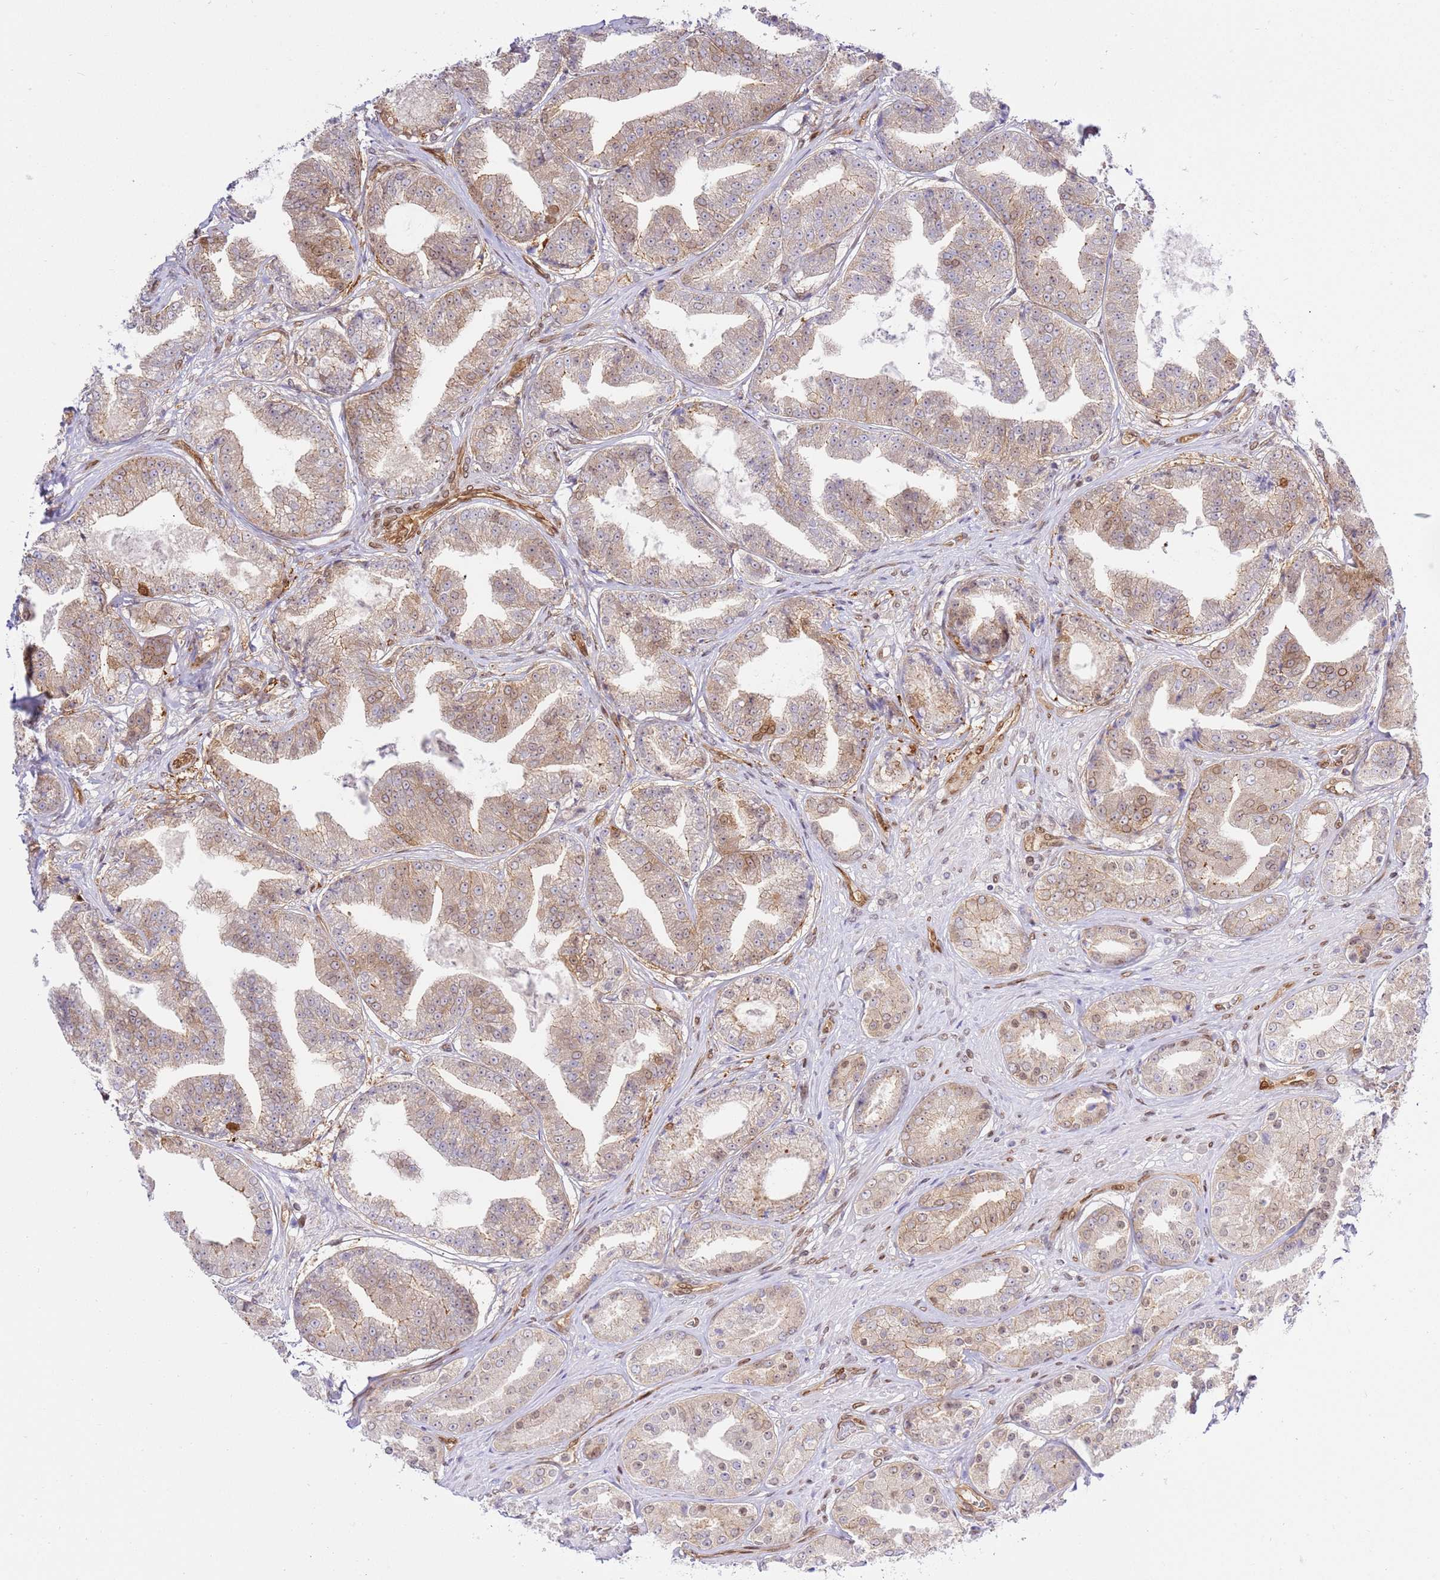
{"staining": {"intensity": "weak", "quantity": "25%-75%", "location": "cytoplasmic/membranous,nuclear"}, "tissue": "prostate cancer", "cell_type": "Tumor cells", "image_type": "cancer", "snomed": [{"axis": "morphology", "description": "Adenocarcinoma, High grade"}, {"axis": "topography", "description": "Prostate"}], "caption": "Human prostate cancer stained with a protein marker exhibits weak staining in tumor cells.", "gene": "TRIM37", "patient": {"sex": "male", "age": 63}}